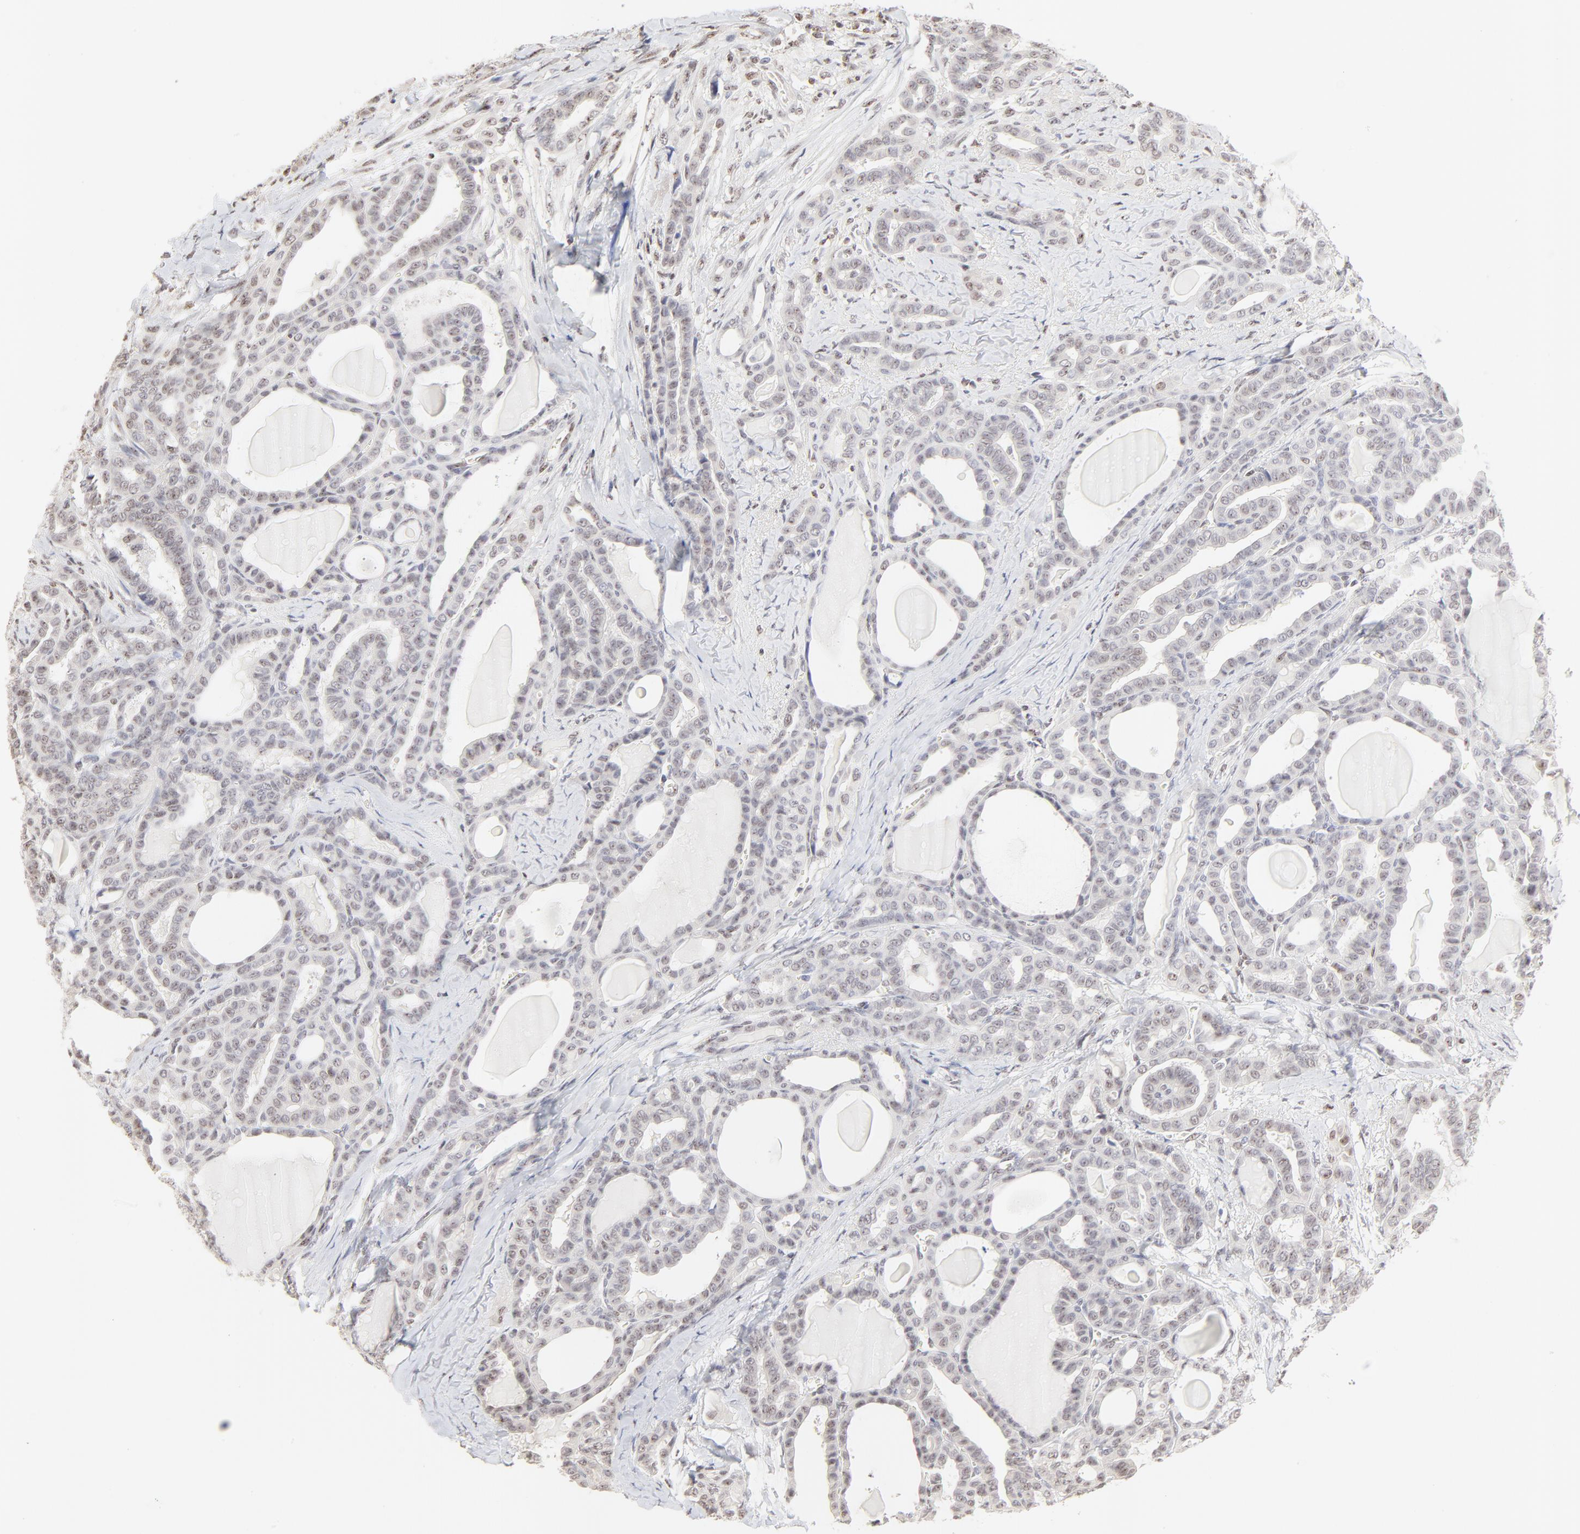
{"staining": {"intensity": "weak", "quantity": "<25%", "location": "nuclear"}, "tissue": "thyroid cancer", "cell_type": "Tumor cells", "image_type": "cancer", "snomed": [{"axis": "morphology", "description": "Carcinoma, NOS"}, {"axis": "topography", "description": "Thyroid gland"}], "caption": "Immunohistochemical staining of thyroid cancer (carcinoma) reveals no significant staining in tumor cells.", "gene": "NFIL3", "patient": {"sex": "female", "age": 91}}